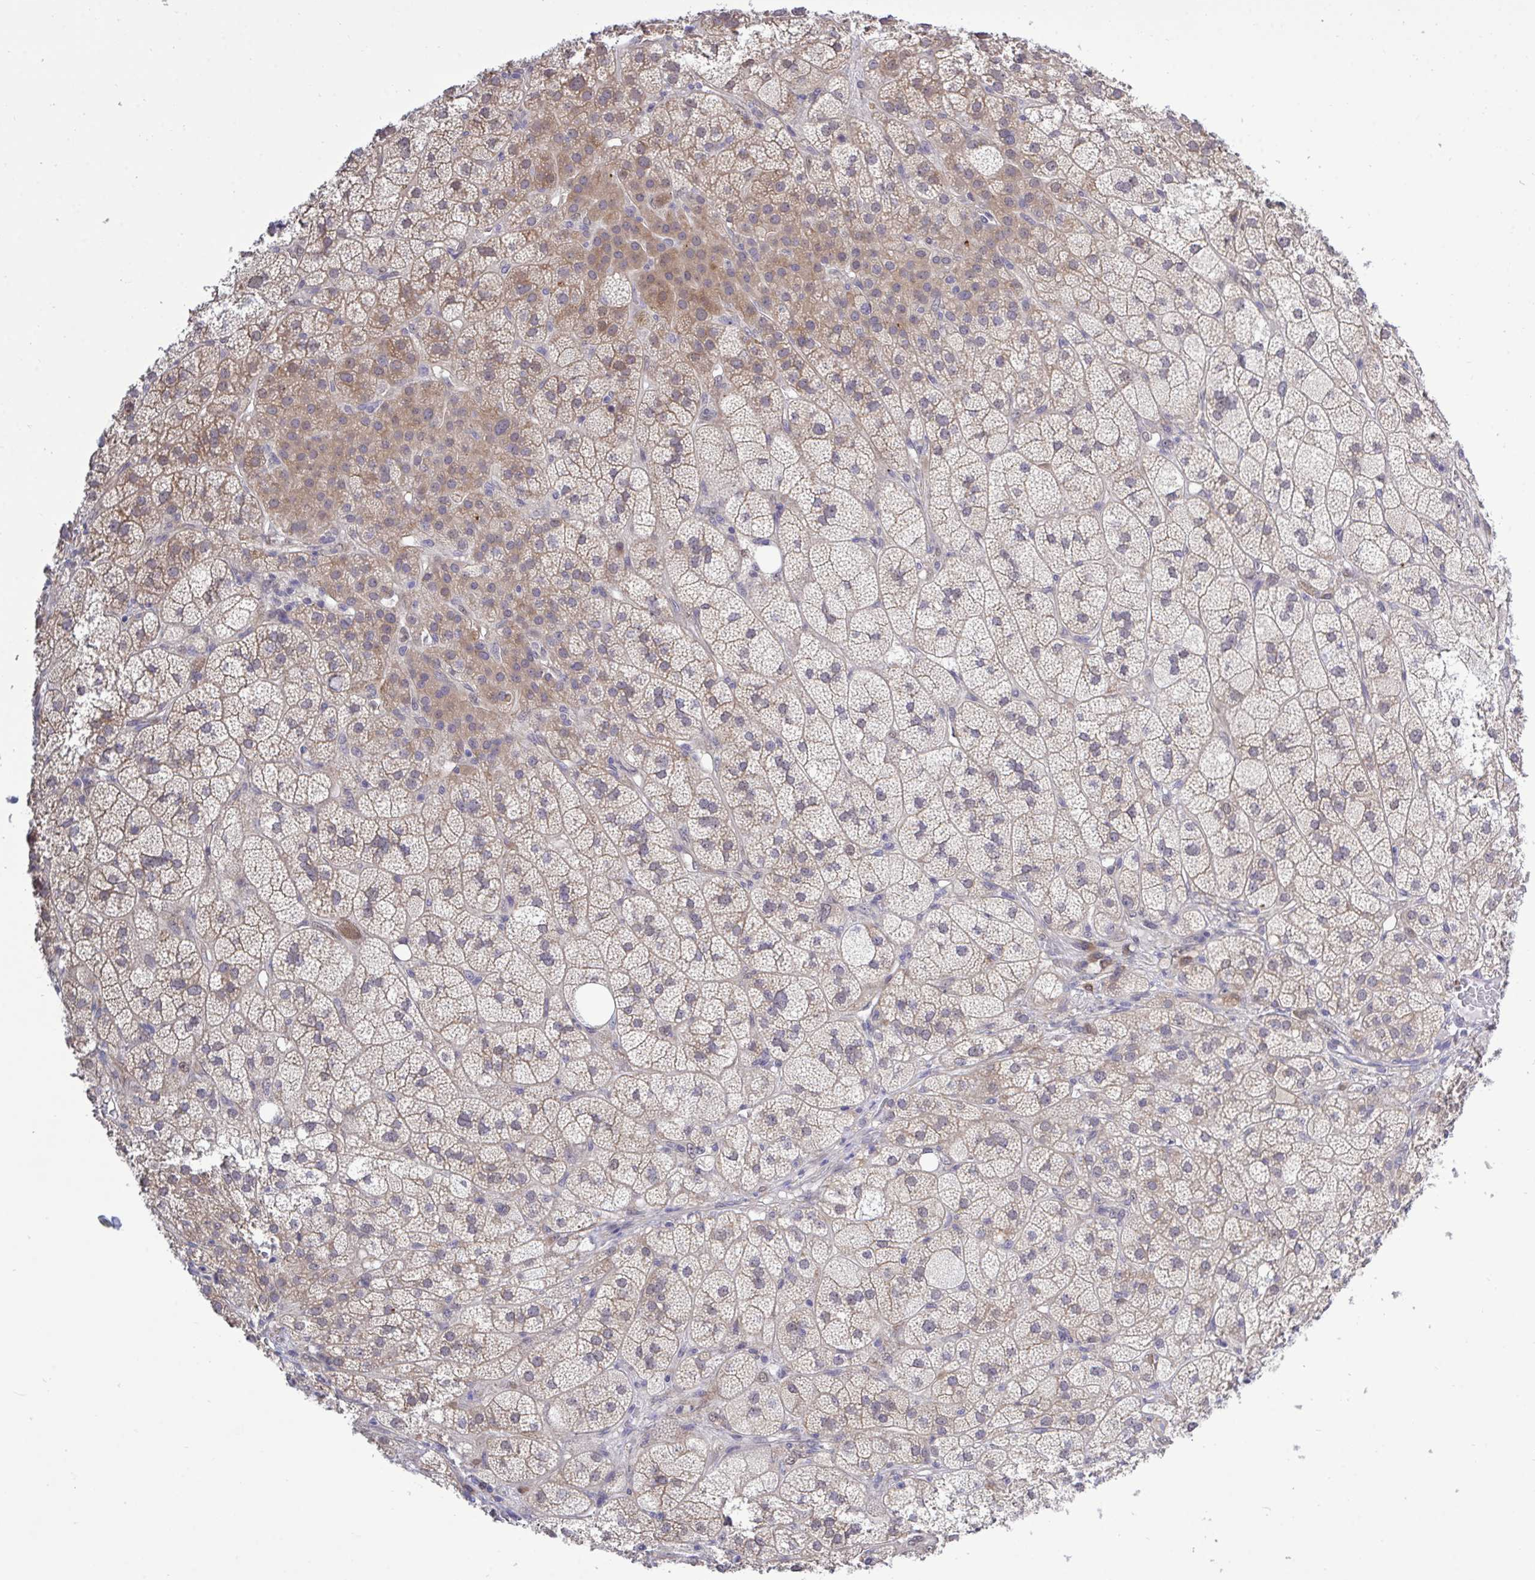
{"staining": {"intensity": "moderate", "quantity": ">75%", "location": "cytoplasmic/membranous,nuclear"}, "tissue": "adrenal gland", "cell_type": "Glandular cells", "image_type": "normal", "snomed": [{"axis": "morphology", "description": "Normal tissue, NOS"}, {"axis": "topography", "description": "Adrenal gland"}], "caption": "Immunohistochemistry staining of benign adrenal gland, which reveals medium levels of moderate cytoplasmic/membranous,nuclear expression in about >75% of glandular cells indicating moderate cytoplasmic/membranous,nuclear protein expression. The staining was performed using DAB (brown) for protein detection and nuclei were counterstained in hematoxylin (blue).", "gene": "ZNF444", "patient": {"sex": "female", "age": 60}}